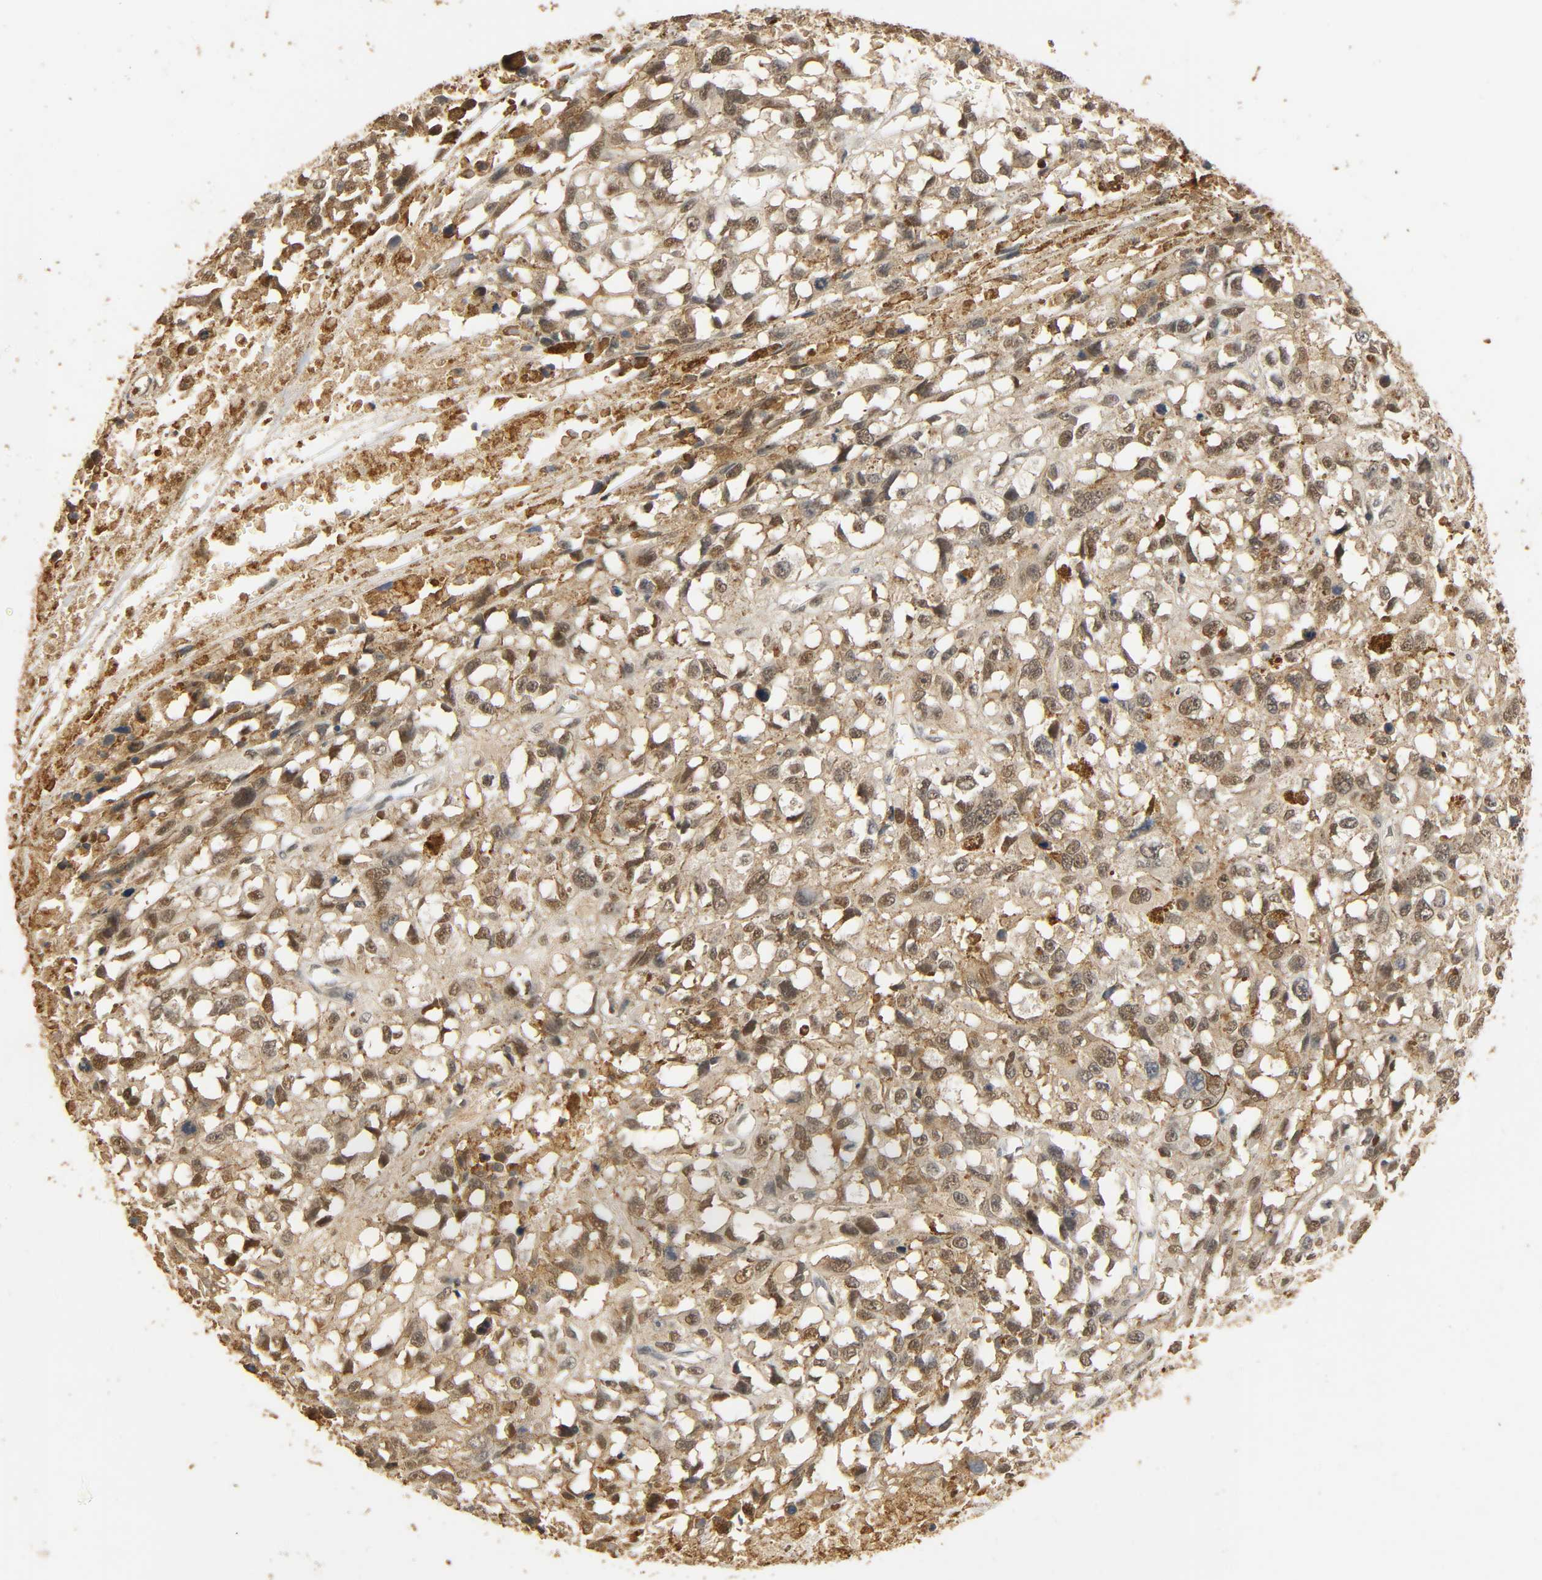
{"staining": {"intensity": "moderate", "quantity": ">75%", "location": "cytoplasmic/membranous,nuclear"}, "tissue": "melanoma", "cell_type": "Tumor cells", "image_type": "cancer", "snomed": [{"axis": "morphology", "description": "Malignant melanoma, Metastatic site"}, {"axis": "topography", "description": "Lymph node"}], "caption": "The immunohistochemical stain labels moderate cytoplasmic/membranous and nuclear positivity in tumor cells of malignant melanoma (metastatic site) tissue.", "gene": "ZFPM2", "patient": {"sex": "male", "age": 59}}